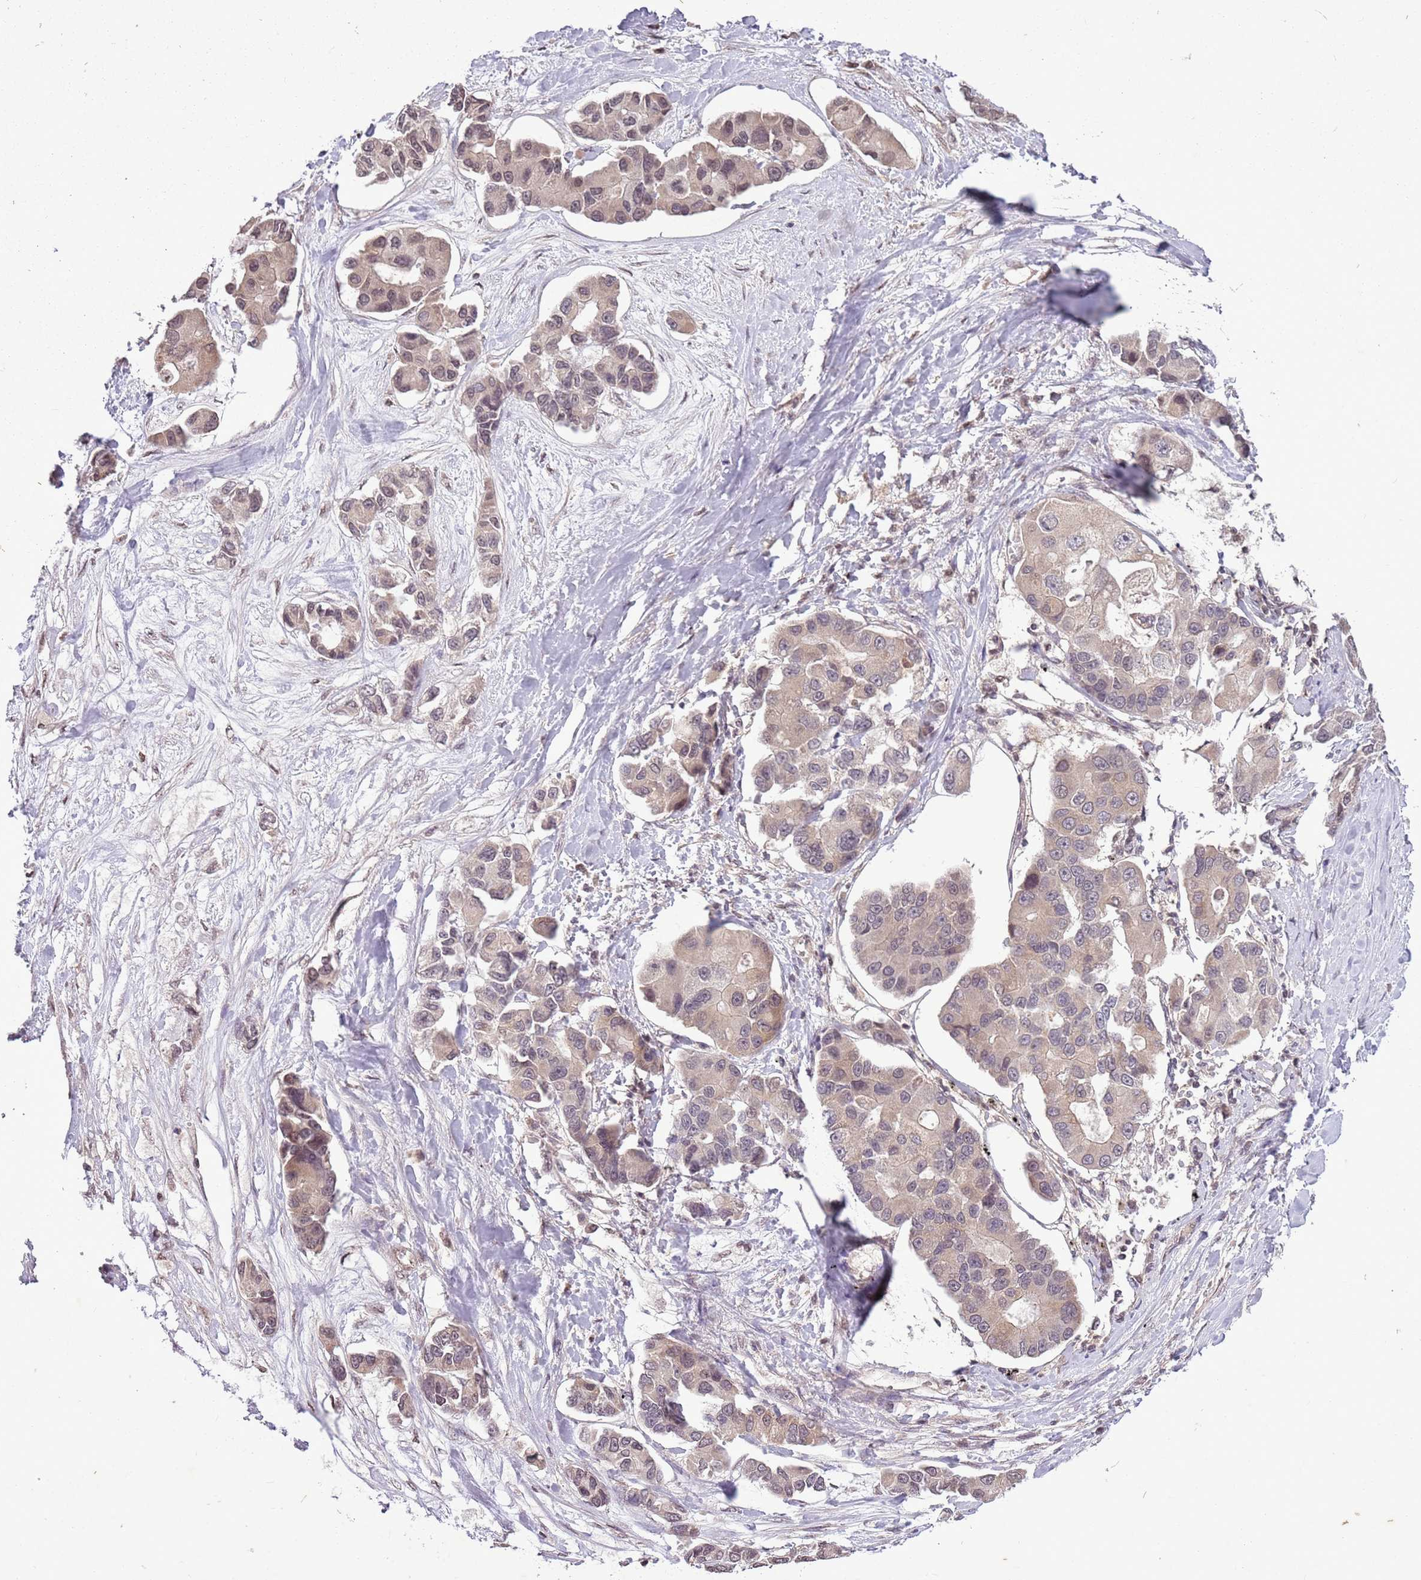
{"staining": {"intensity": "moderate", "quantity": ">75%", "location": "cytoplasmic/membranous"}, "tissue": "lung cancer", "cell_type": "Tumor cells", "image_type": "cancer", "snomed": [{"axis": "morphology", "description": "Adenocarcinoma, NOS"}, {"axis": "topography", "description": "Lung"}], "caption": "A high-resolution image shows IHC staining of adenocarcinoma (lung), which exhibits moderate cytoplasmic/membranous positivity in approximately >75% of tumor cells.", "gene": "CAPN9", "patient": {"sex": "female", "age": 54}}